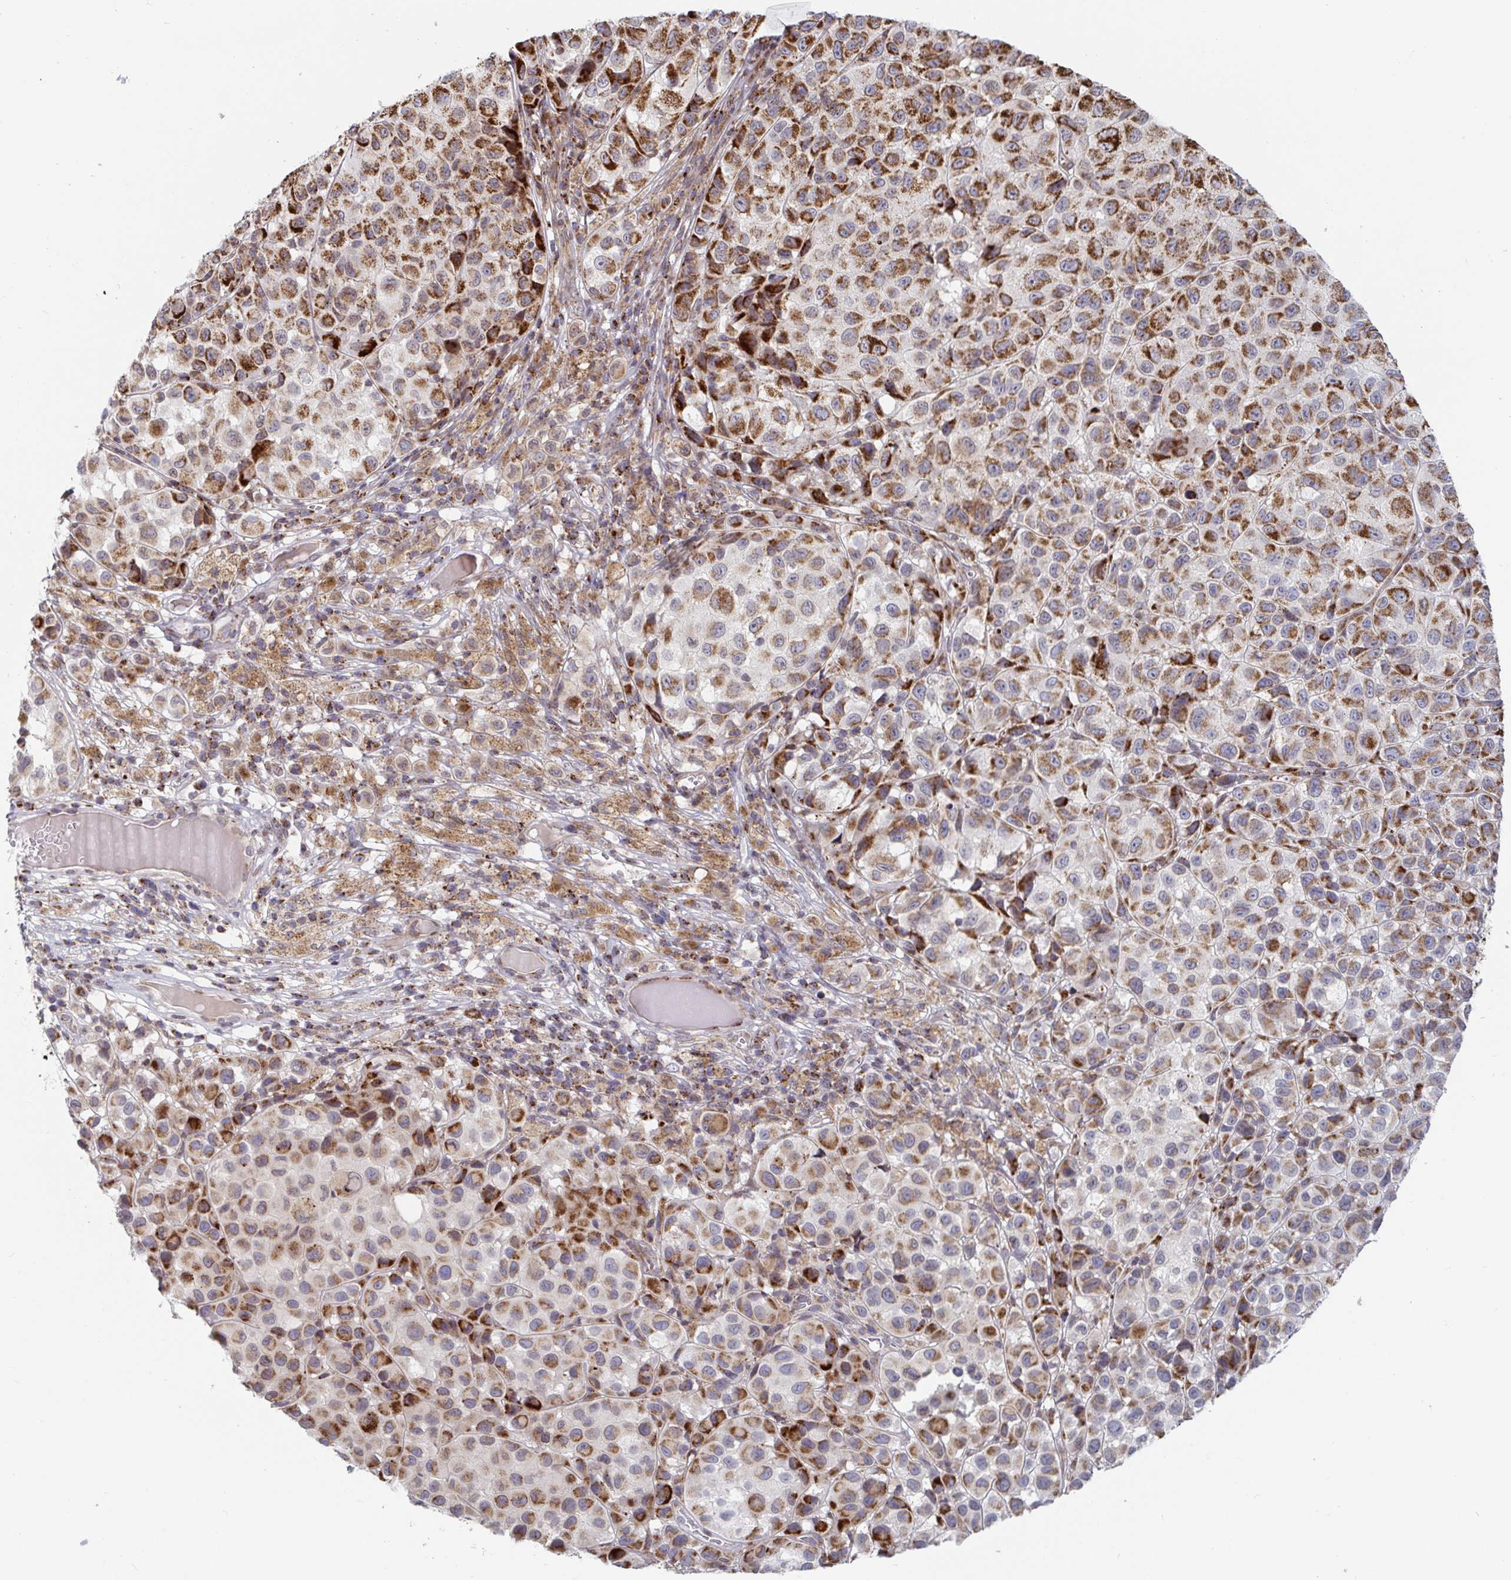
{"staining": {"intensity": "moderate", "quantity": ">75%", "location": "cytoplasmic/membranous"}, "tissue": "melanoma", "cell_type": "Tumor cells", "image_type": "cancer", "snomed": [{"axis": "morphology", "description": "Malignant melanoma, NOS"}, {"axis": "topography", "description": "Skin"}], "caption": "Melanoma tissue shows moderate cytoplasmic/membranous expression in approximately >75% of tumor cells The protein is shown in brown color, while the nuclei are stained blue.", "gene": "STARD8", "patient": {"sex": "male", "age": 93}}